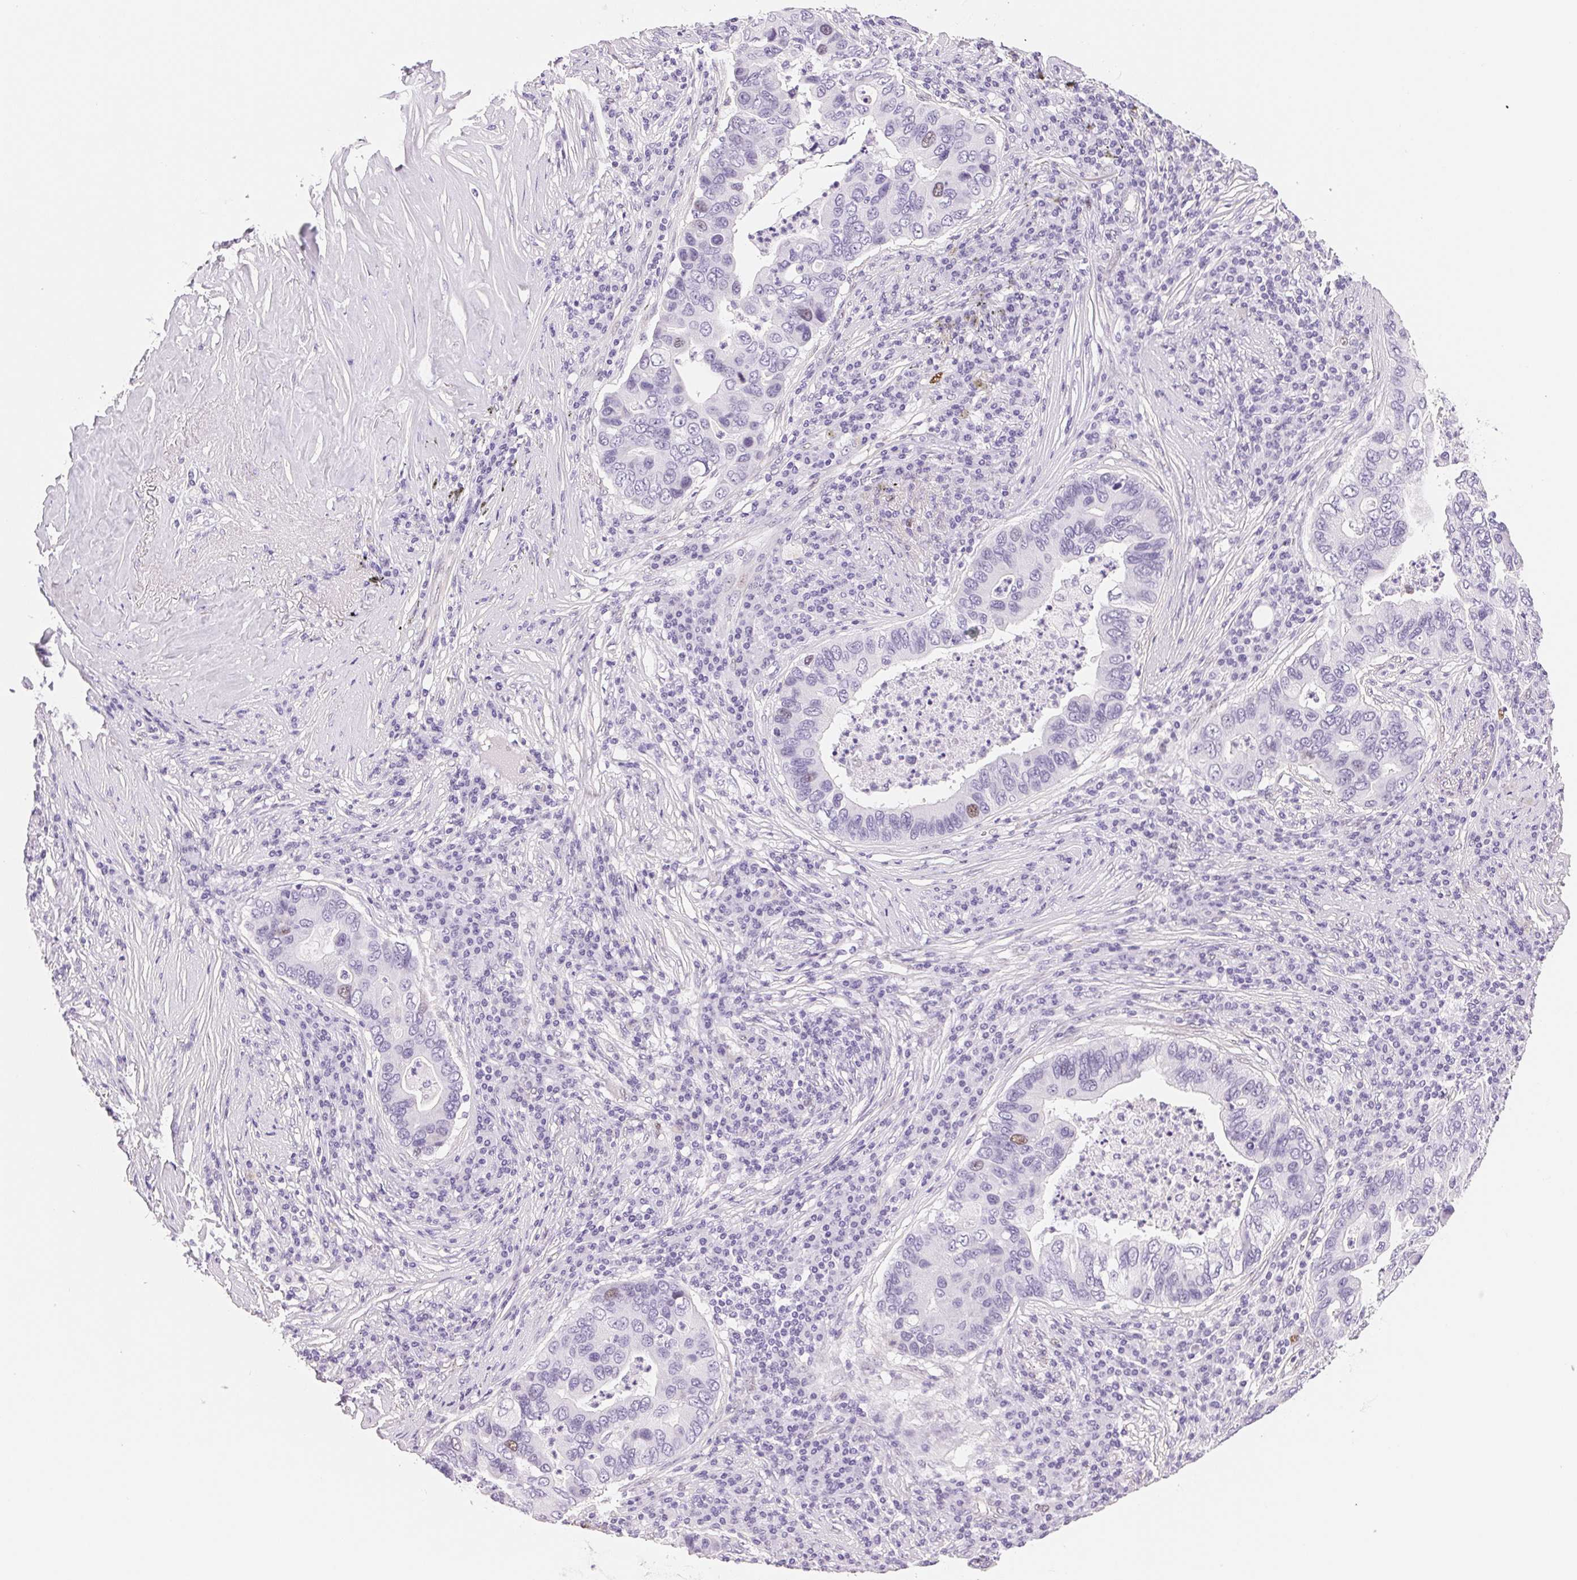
{"staining": {"intensity": "weak", "quantity": "<25%", "location": "nuclear"}, "tissue": "lung cancer", "cell_type": "Tumor cells", "image_type": "cancer", "snomed": [{"axis": "morphology", "description": "Adenocarcinoma, NOS"}, {"axis": "morphology", "description": "Adenocarcinoma, metastatic, NOS"}, {"axis": "topography", "description": "Lymph node"}, {"axis": "topography", "description": "Lung"}], "caption": "DAB (3,3'-diaminobenzidine) immunohistochemical staining of lung cancer (metastatic adenocarcinoma) demonstrates no significant expression in tumor cells. The staining is performed using DAB brown chromogen with nuclei counter-stained in using hematoxylin.", "gene": "SMTN", "patient": {"sex": "female", "age": 54}}